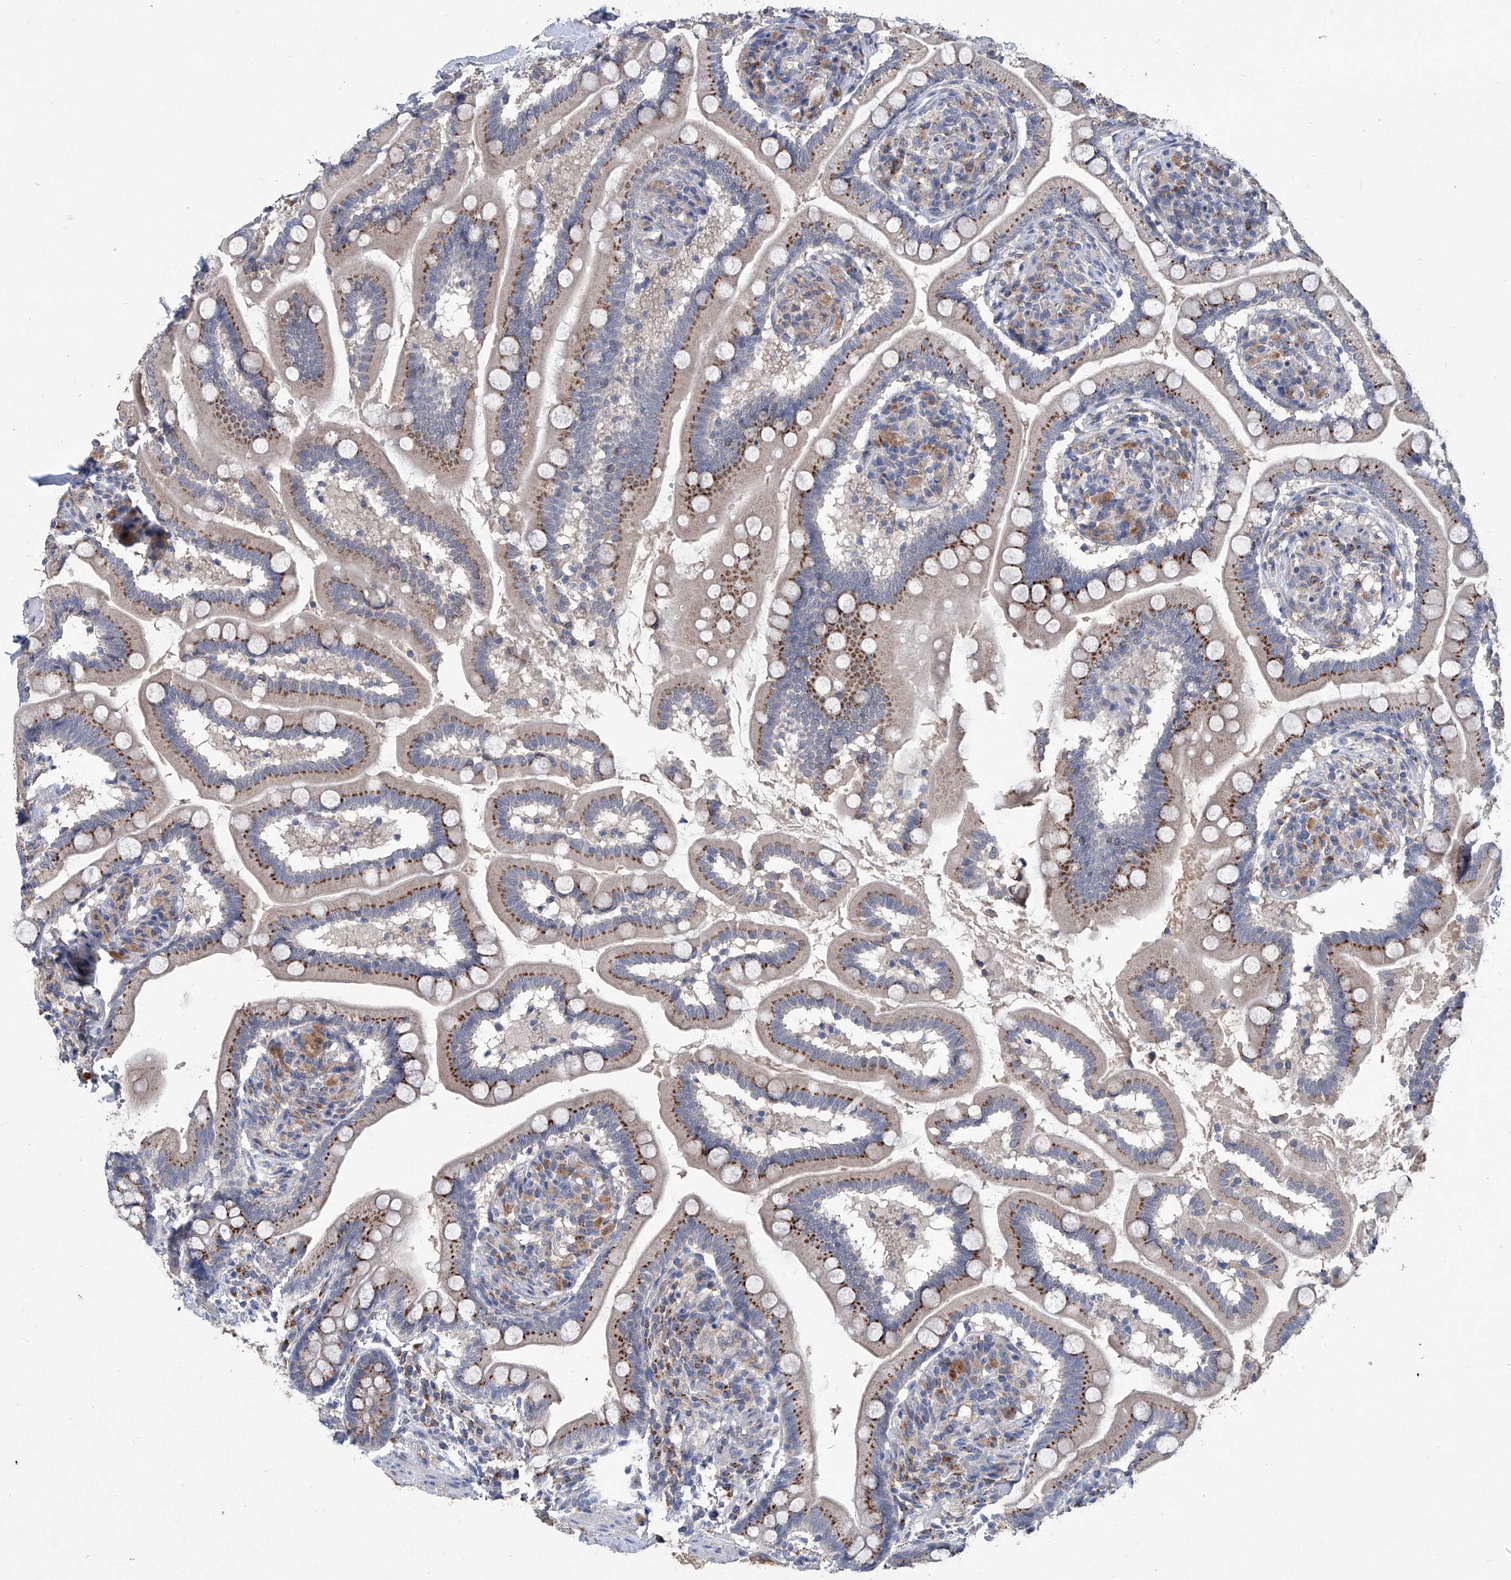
{"staining": {"intensity": "strong", "quantity": "25%-75%", "location": "cytoplasmic/membranous"}, "tissue": "small intestine", "cell_type": "Glandular cells", "image_type": "normal", "snomed": [{"axis": "morphology", "description": "Normal tissue, NOS"}, {"axis": "topography", "description": "Small intestine"}], "caption": "Protein expression analysis of benign human small intestine reveals strong cytoplasmic/membranous expression in approximately 25%-75% of glandular cells.", "gene": "PCSK5", "patient": {"sex": "female", "age": 64}}